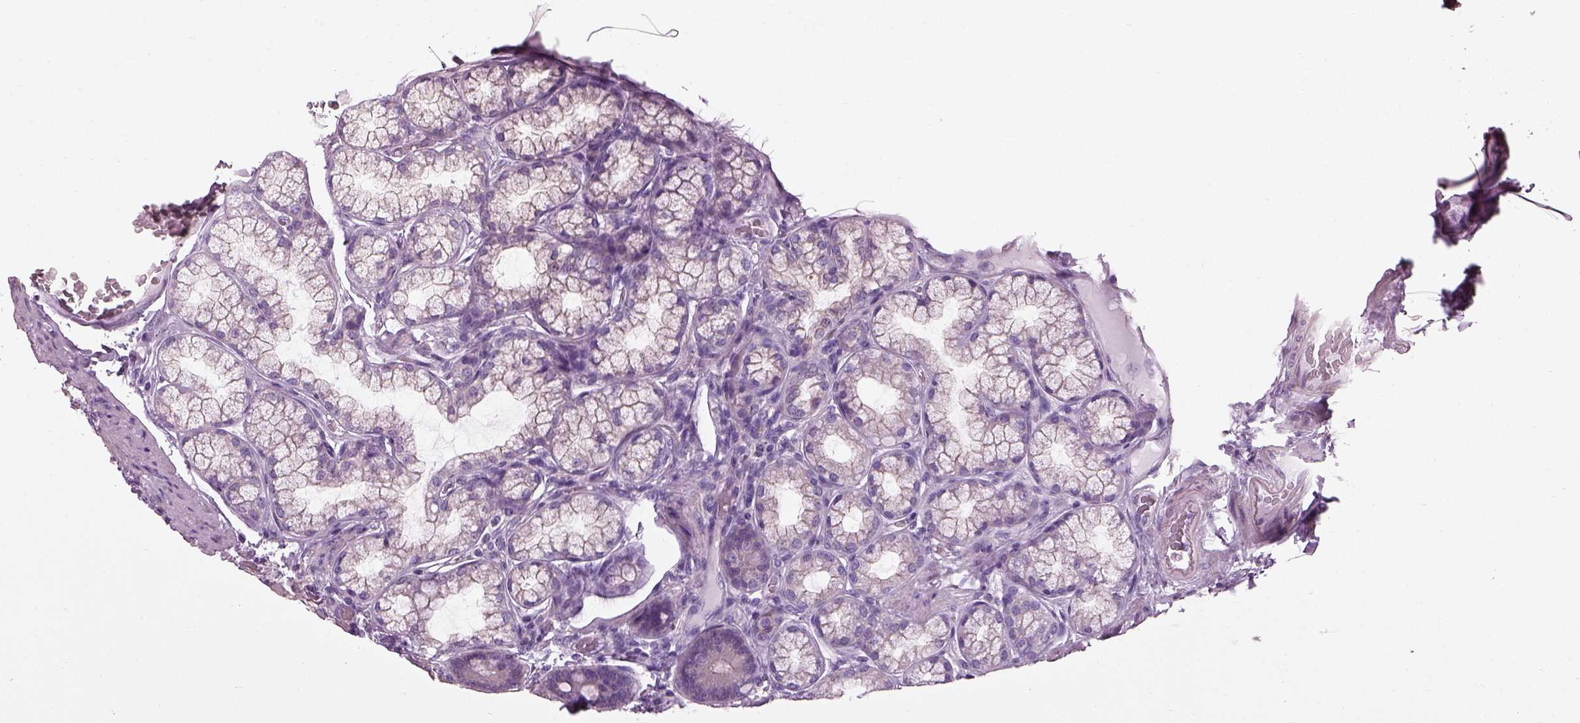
{"staining": {"intensity": "negative", "quantity": "none", "location": "none"}, "tissue": "duodenum", "cell_type": "Glandular cells", "image_type": "normal", "snomed": [{"axis": "morphology", "description": "Normal tissue, NOS"}, {"axis": "topography", "description": "Duodenum"}], "caption": "Photomicrograph shows no significant protein staining in glandular cells of benign duodenum.", "gene": "BFSP1", "patient": {"sex": "female", "age": 62}}